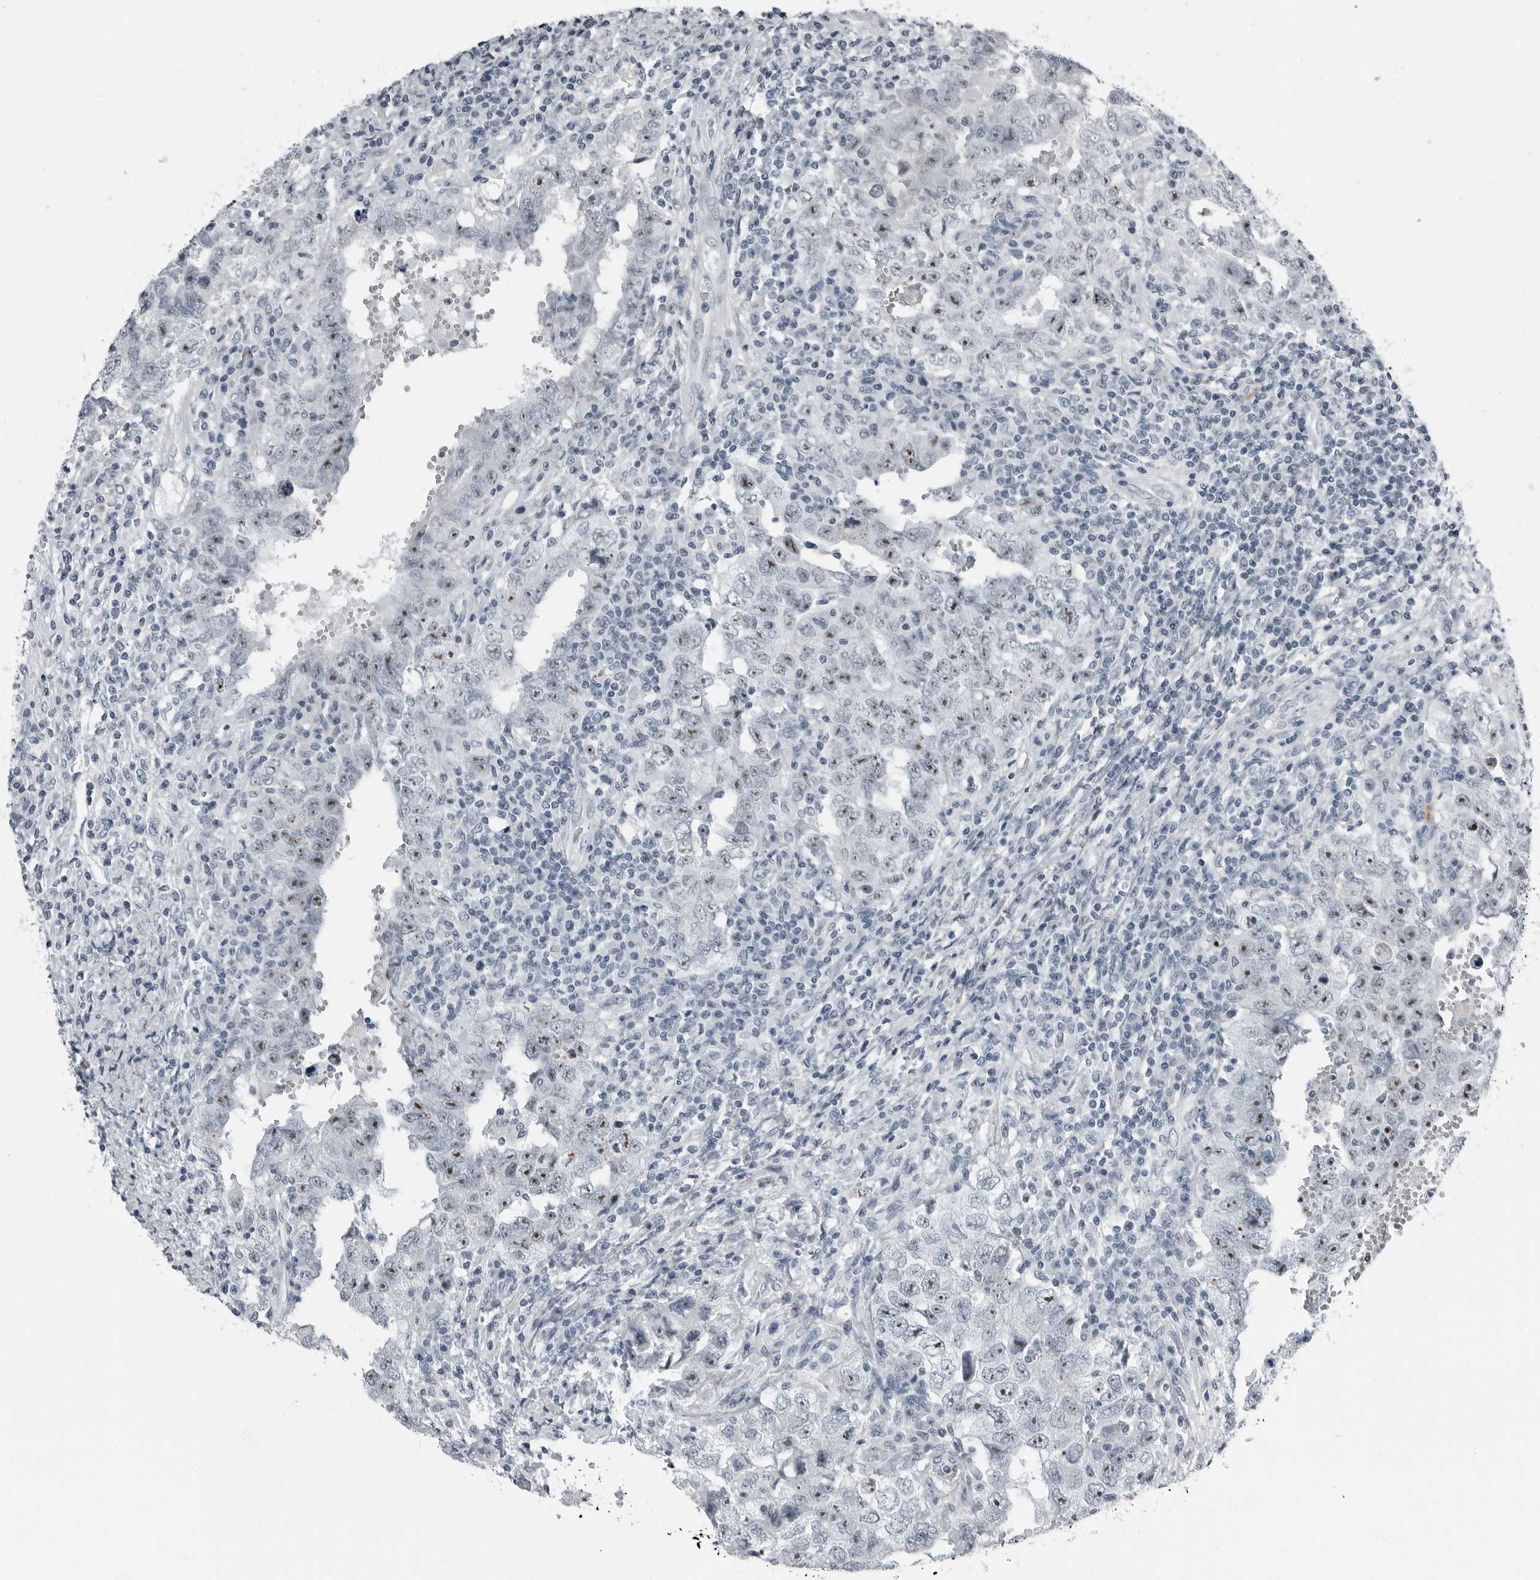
{"staining": {"intensity": "moderate", "quantity": ">75%", "location": "nuclear"}, "tissue": "testis cancer", "cell_type": "Tumor cells", "image_type": "cancer", "snomed": [{"axis": "morphology", "description": "Carcinoma, Embryonal, NOS"}, {"axis": "topography", "description": "Testis"}], "caption": "This image reveals IHC staining of human testis cancer (embryonal carcinoma), with medium moderate nuclear expression in about >75% of tumor cells.", "gene": "PDCD11", "patient": {"sex": "male", "age": 26}}